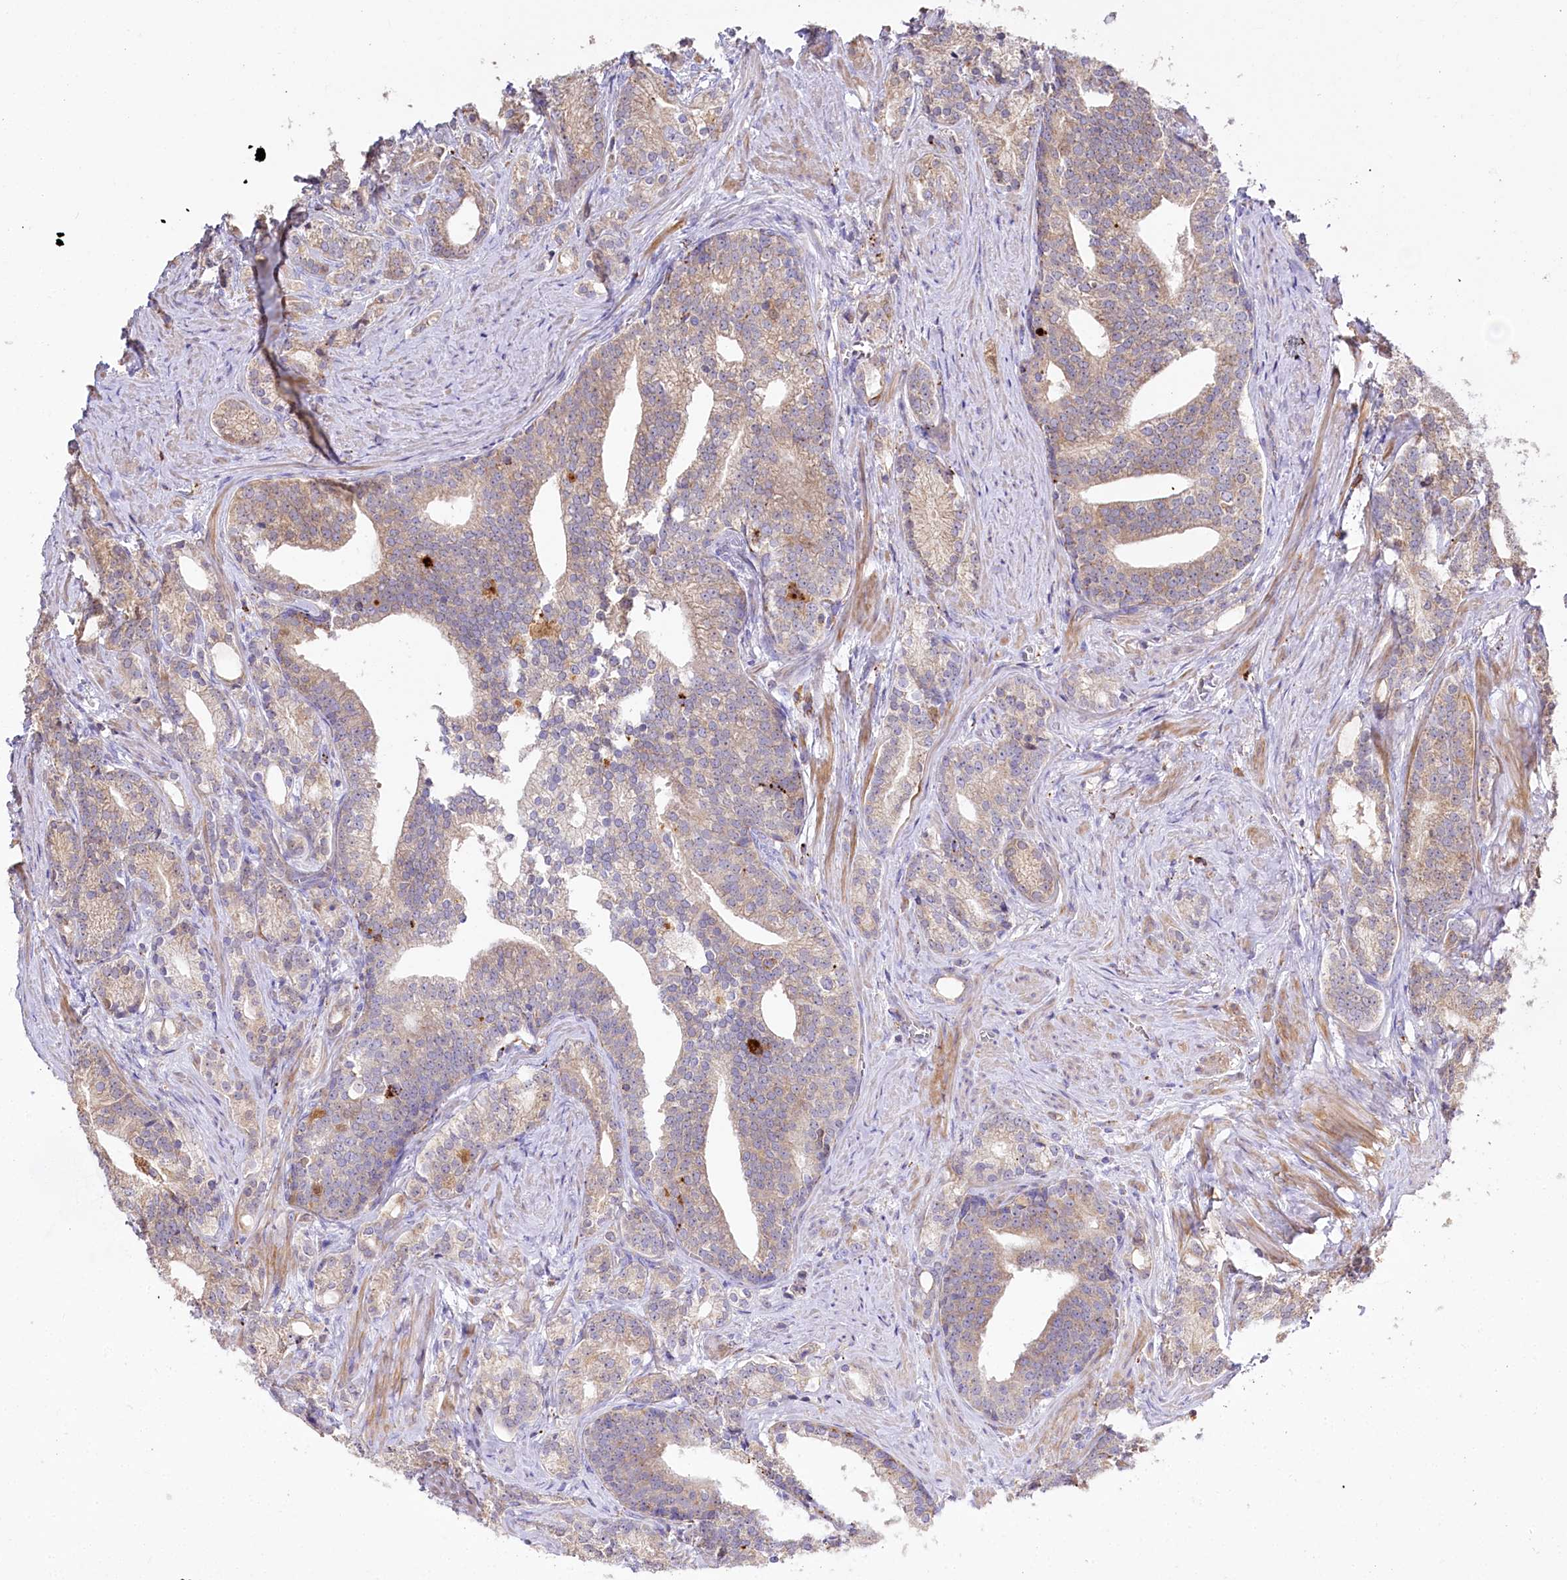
{"staining": {"intensity": "weak", "quantity": "25%-75%", "location": "cytoplasmic/membranous"}, "tissue": "prostate cancer", "cell_type": "Tumor cells", "image_type": "cancer", "snomed": [{"axis": "morphology", "description": "Adenocarcinoma, Low grade"}, {"axis": "topography", "description": "Prostate"}], "caption": "Protein expression analysis of human prostate cancer reveals weak cytoplasmic/membranous staining in approximately 25%-75% of tumor cells.", "gene": "PTER", "patient": {"sex": "male", "age": 71}}